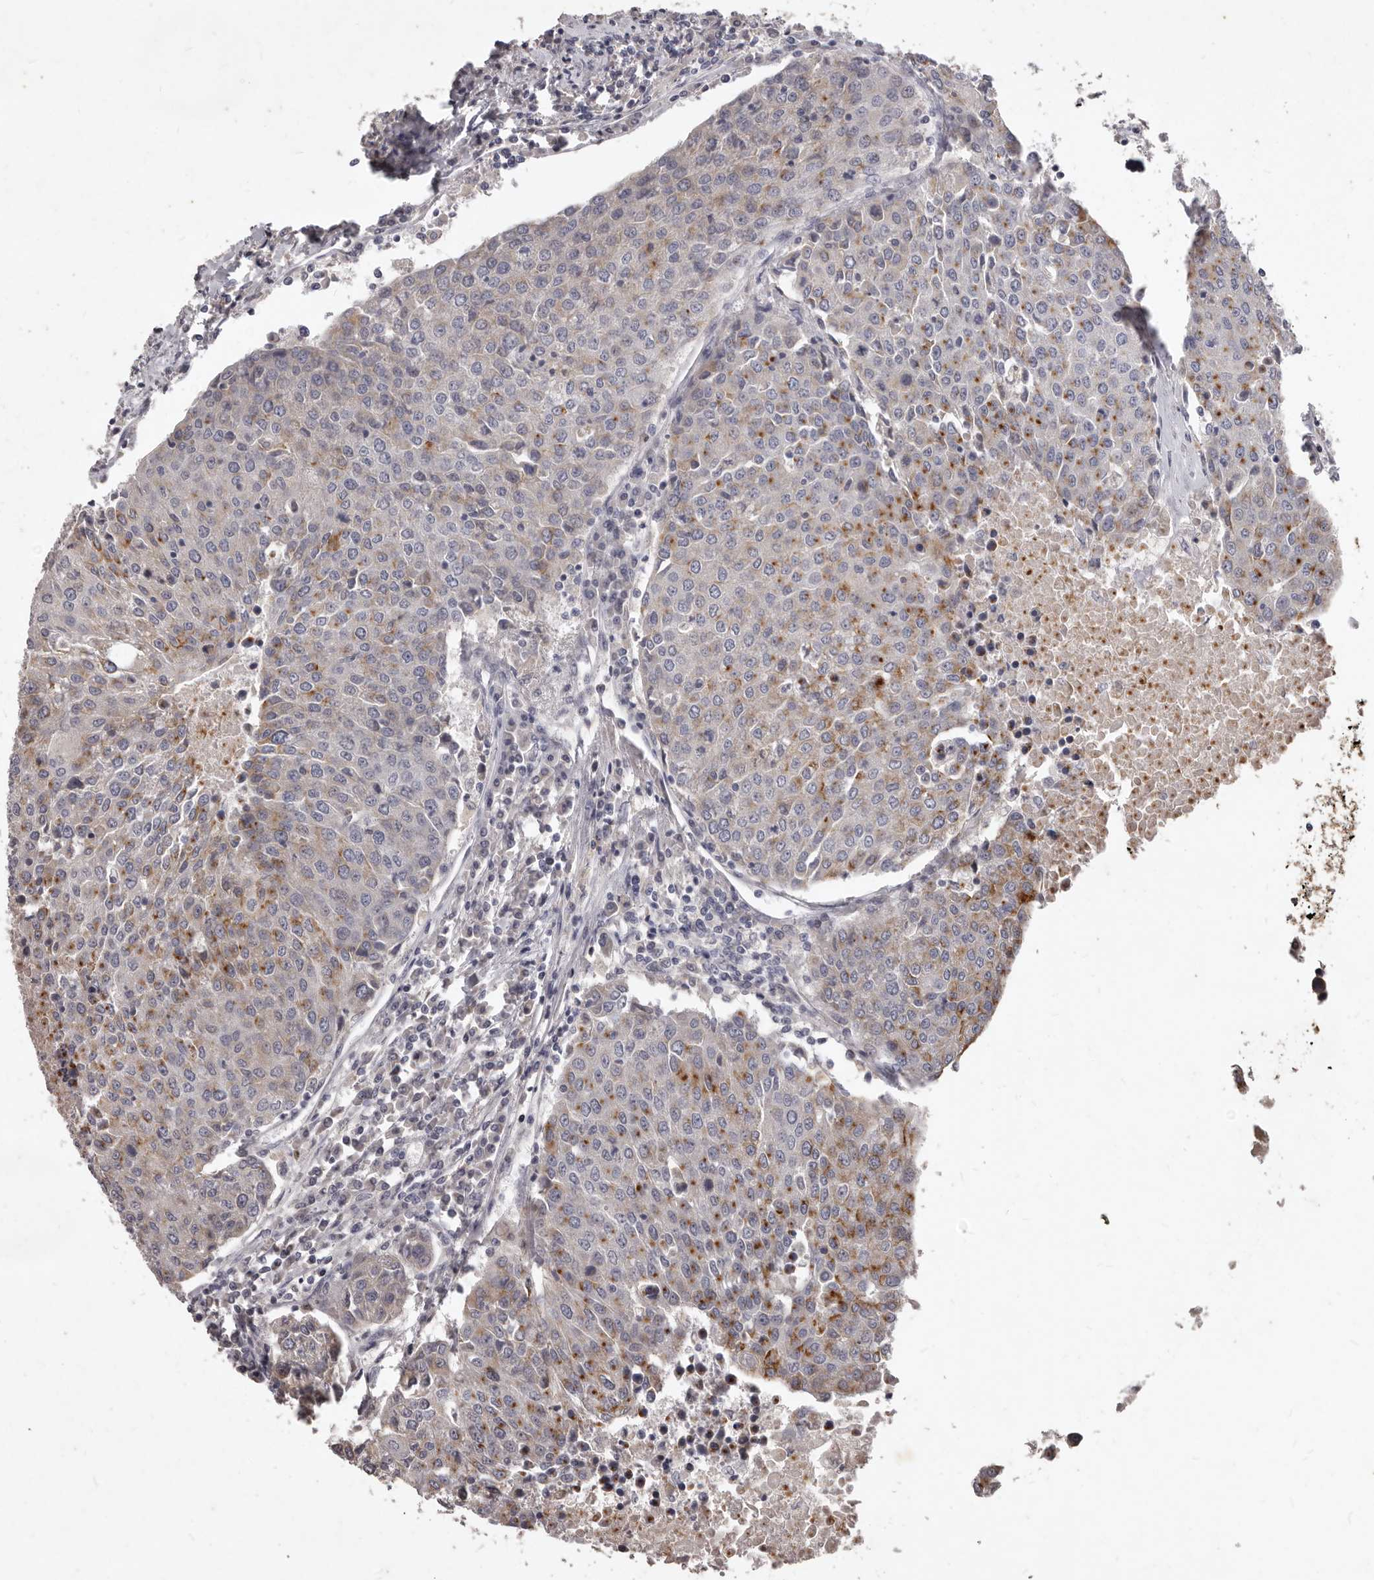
{"staining": {"intensity": "moderate", "quantity": "25%-75%", "location": "cytoplasmic/membranous"}, "tissue": "urothelial cancer", "cell_type": "Tumor cells", "image_type": "cancer", "snomed": [{"axis": "morphology", "description": "Urothelial carcinoma, High grade"}, {"axis": "topography", "description": "Urinary bladder"}], "caption": "This is an image of immunohistochemistry staining of urothelial carcinoma (high-grade), which shows moderate staining in the cytoplasmic/membranous of tumor cells.", "gene": "GPRC5C", "patient": {"sex": "female", "age": 85}}